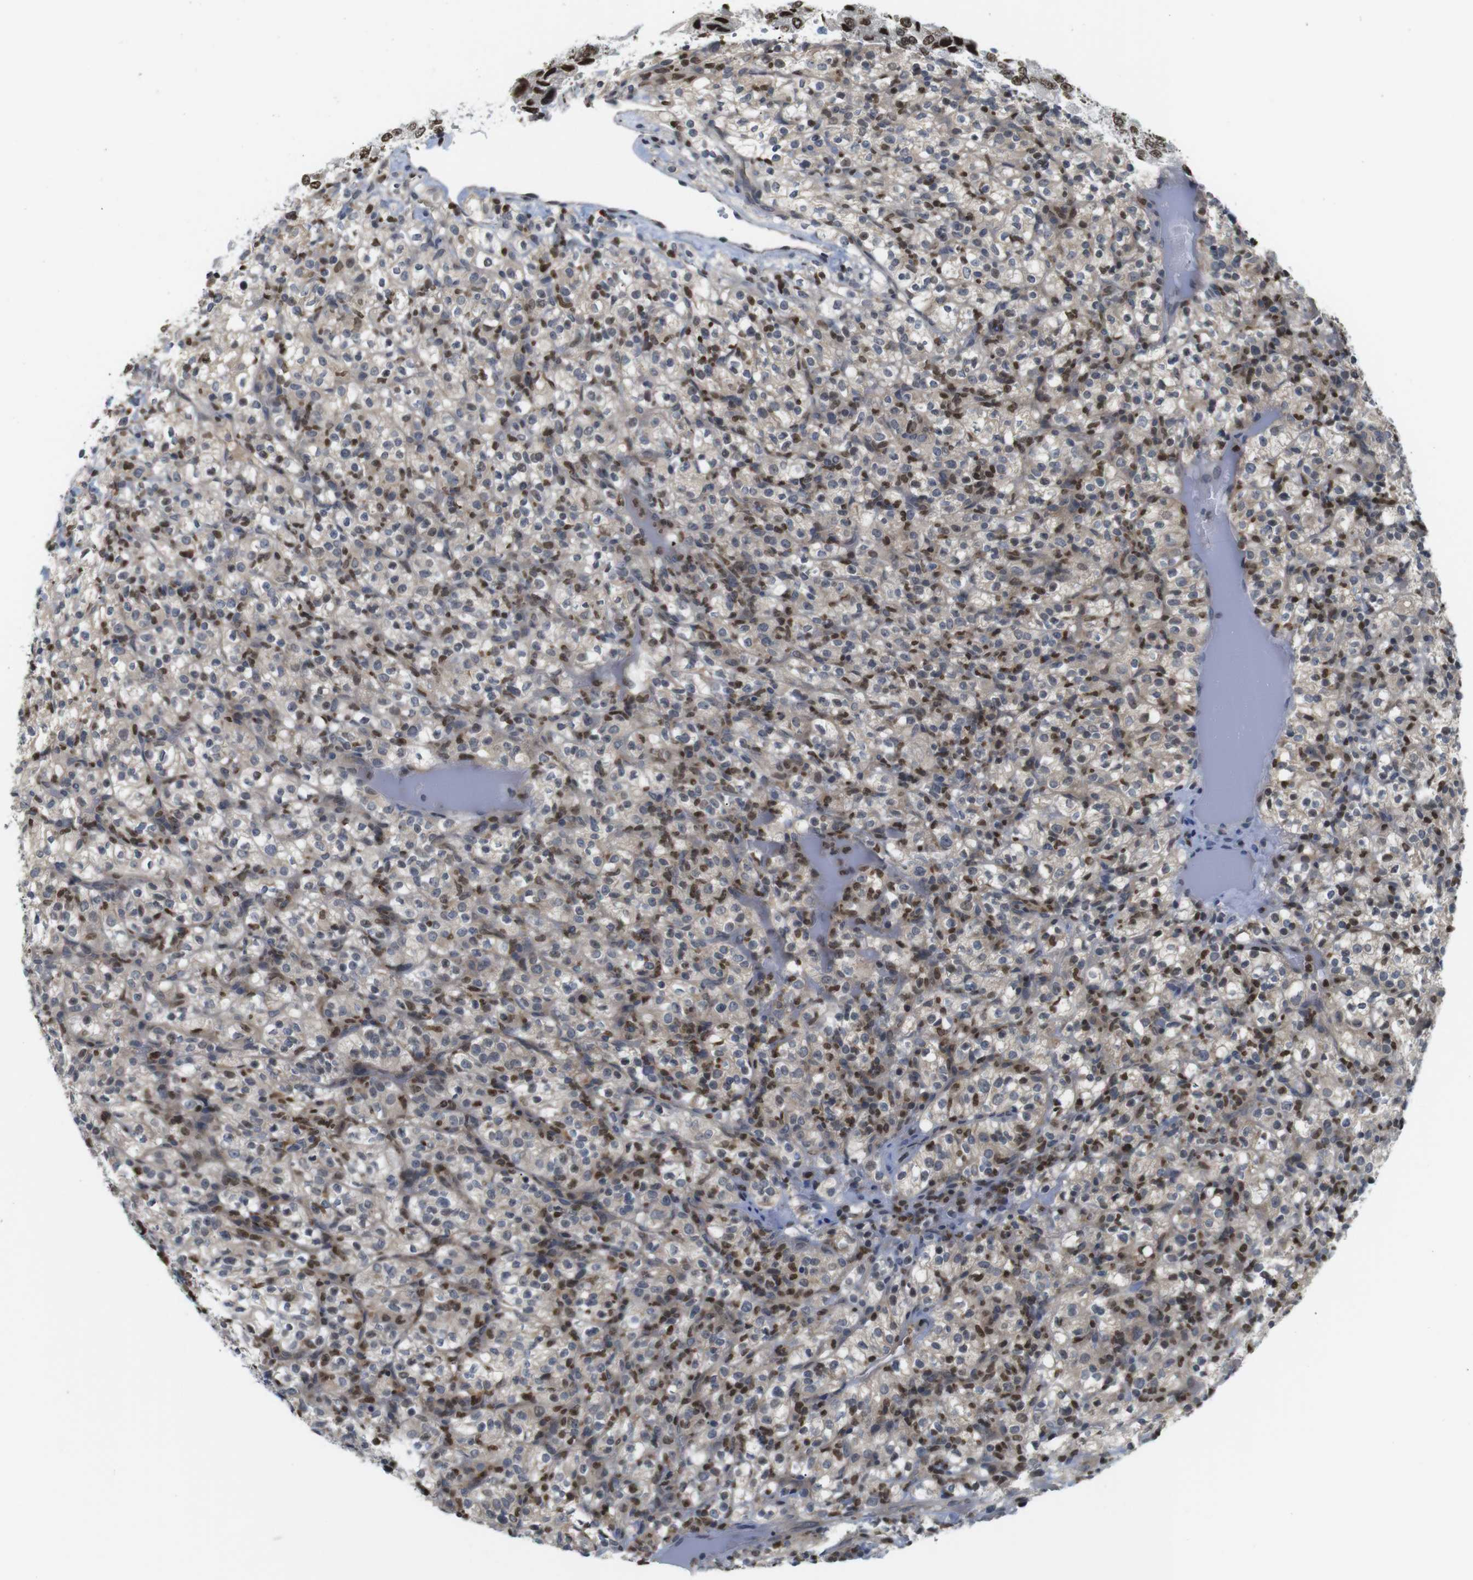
{"staining": {"intensity": "weak", "quantity": ">75%", "location": "cytoplasmic/membranous"}, "tissue": "renal cancer", "cell_type": "Tumor cells", "image_type": "cancer", "snomed": [{"axis": "morphology", "description": "Normal tissue, NOS"}, {"axis": "morphology", "description": "Adenocarcinoma, NOS"}, {"axis": "topography", "description": "Kidney"}], "caption": "The histopathology image exhibits a brown stain indicating the presence of a protein in the cytoplasmic/membranous of tumor cells in renal cancer. (Stains: DAB in brown, nuclei in blue, Microscopy: brightfield microscopy at high magnification).", "gene": "MBD1", "patient": {"sex": "female", "age": 72}}